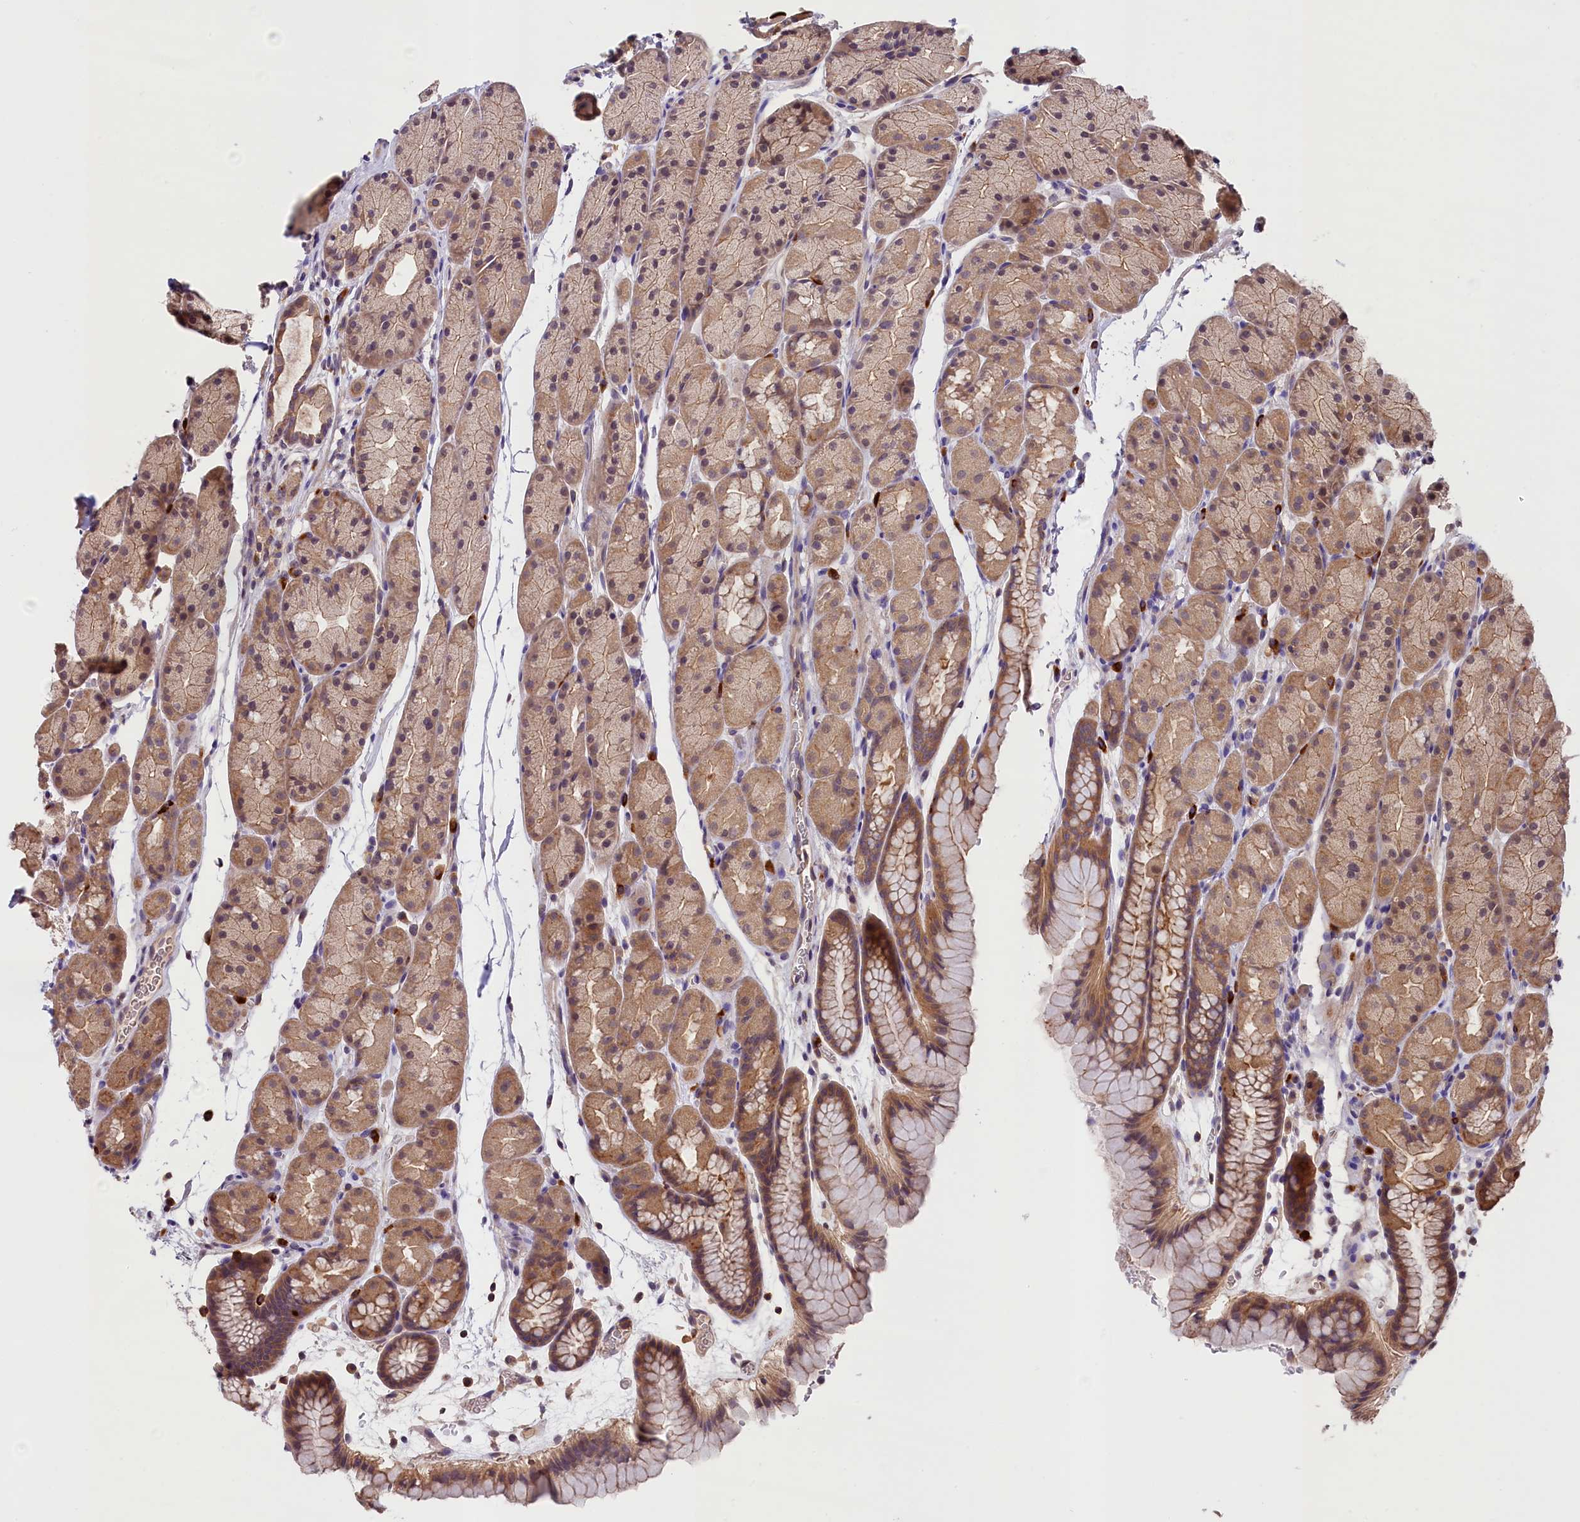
{"staining": {"intensity": "moderate", "quantity": ">75%", "location": "cytoplasmic/membranous,nuclear"}, "tissue": "stomach", "cell_type": "Glandular cells", "image_type": "normal", "snomed": [{"axis": "morphology", "description": "Normal tissue, NOS"}, {"axis": "topography", "description": "Stomach, upper"}, {"axis": "topography", "description": "Stomach"}], "caption": "Immunohistochemical staining of normal human stomach exhibits >75% levels of moderate cytoplasmic/membranous,nuclear protein positivity in about >75% of glandular cells. The staining is performed using DAB brown chromogen to label protein expression. The nuclei are counter-stained blue using hematoxylin.", "gene": "SKIDA1", "patient": {"sex": "male", "age": 47}}